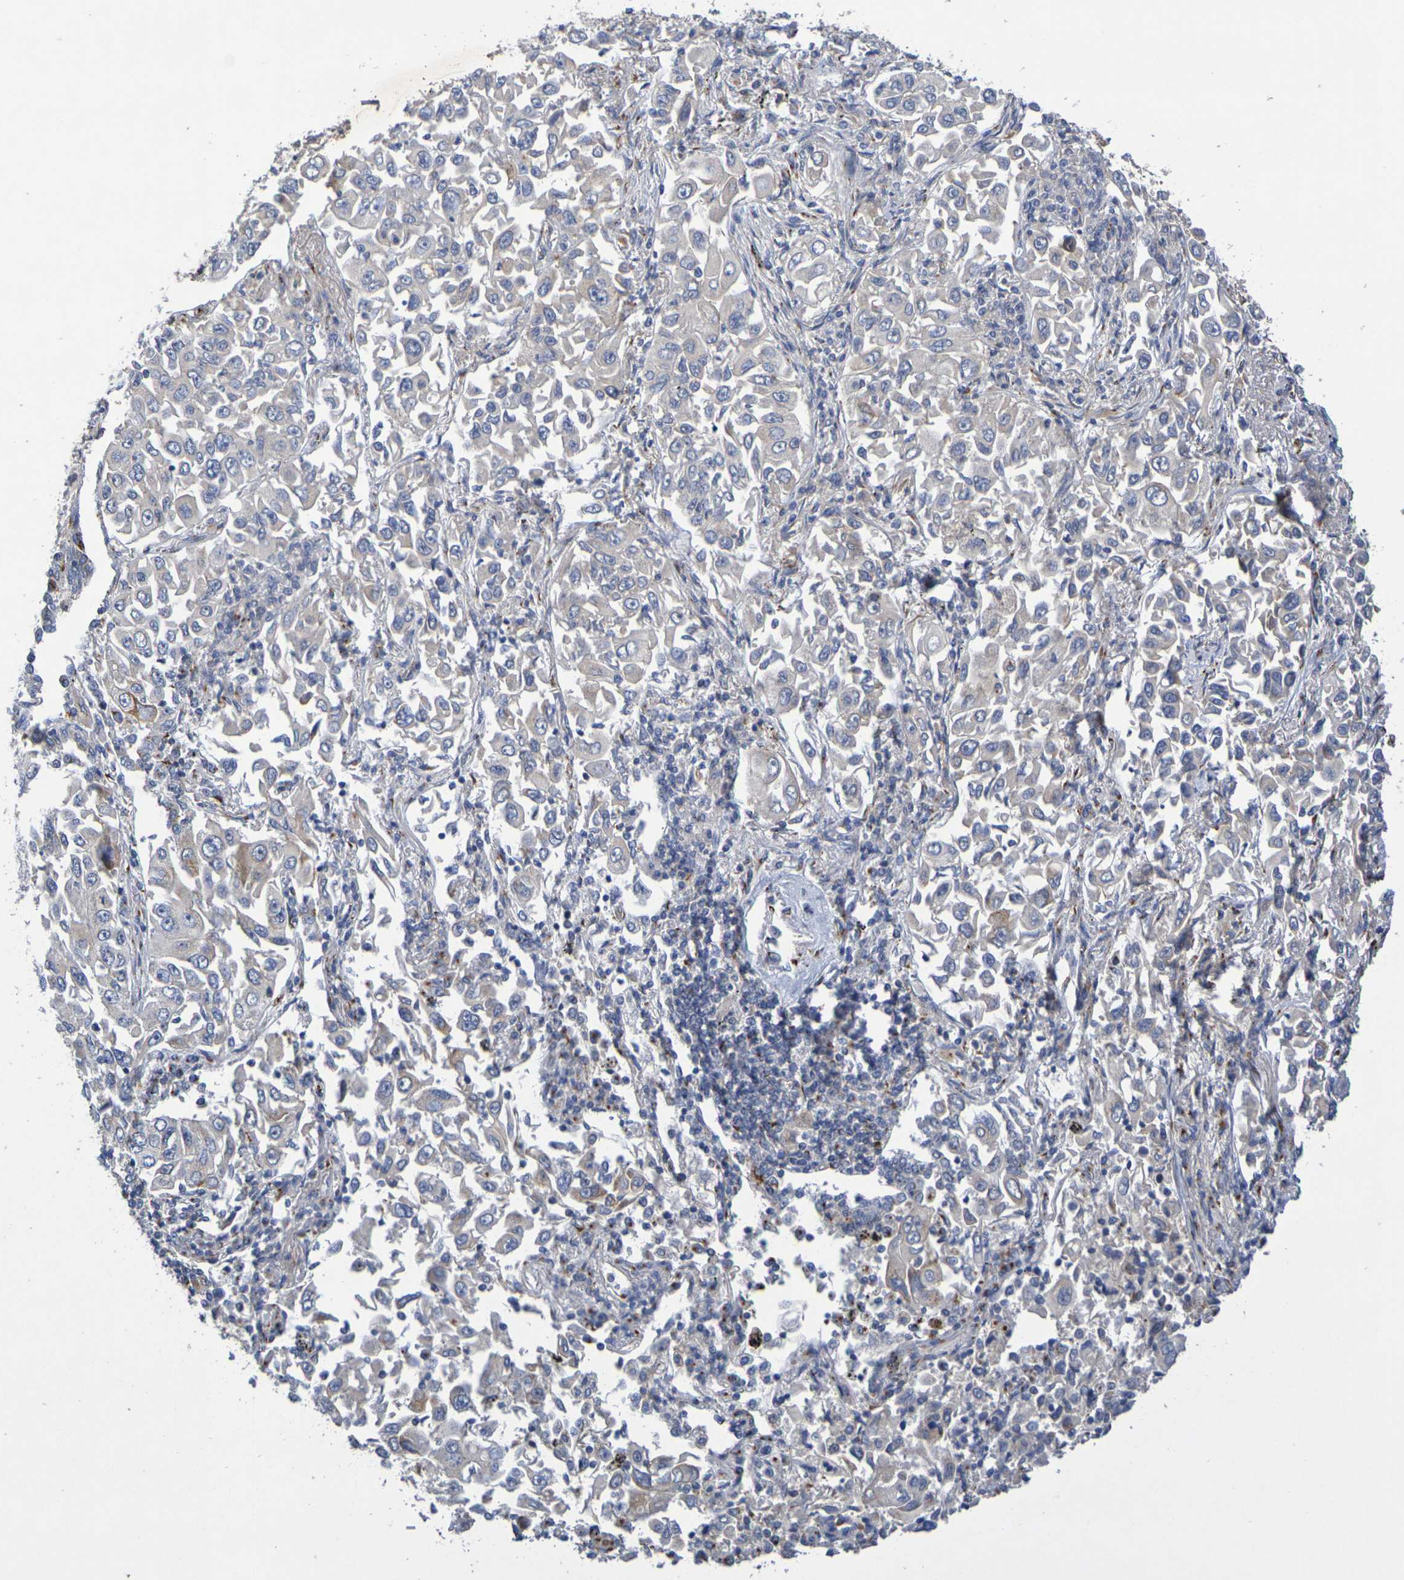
{"staining": {"intensity": "negative", "quantity": "none", "location": "none"}, "tissue": "lung cancer", "cell_type": "Tumor cells", "image_type": "cancer", "snomed": [{"axis": "morphology", "description": "Adenocarcinoma, NOS"}, {"axis": "topography", "description": "Lung"}], "caption": "Immunohistochemistry (IHC) of lung cancer shows no staining in tumor cells.", "gene": "DCP2", "patient": {"sex": "male", "age": 84}}